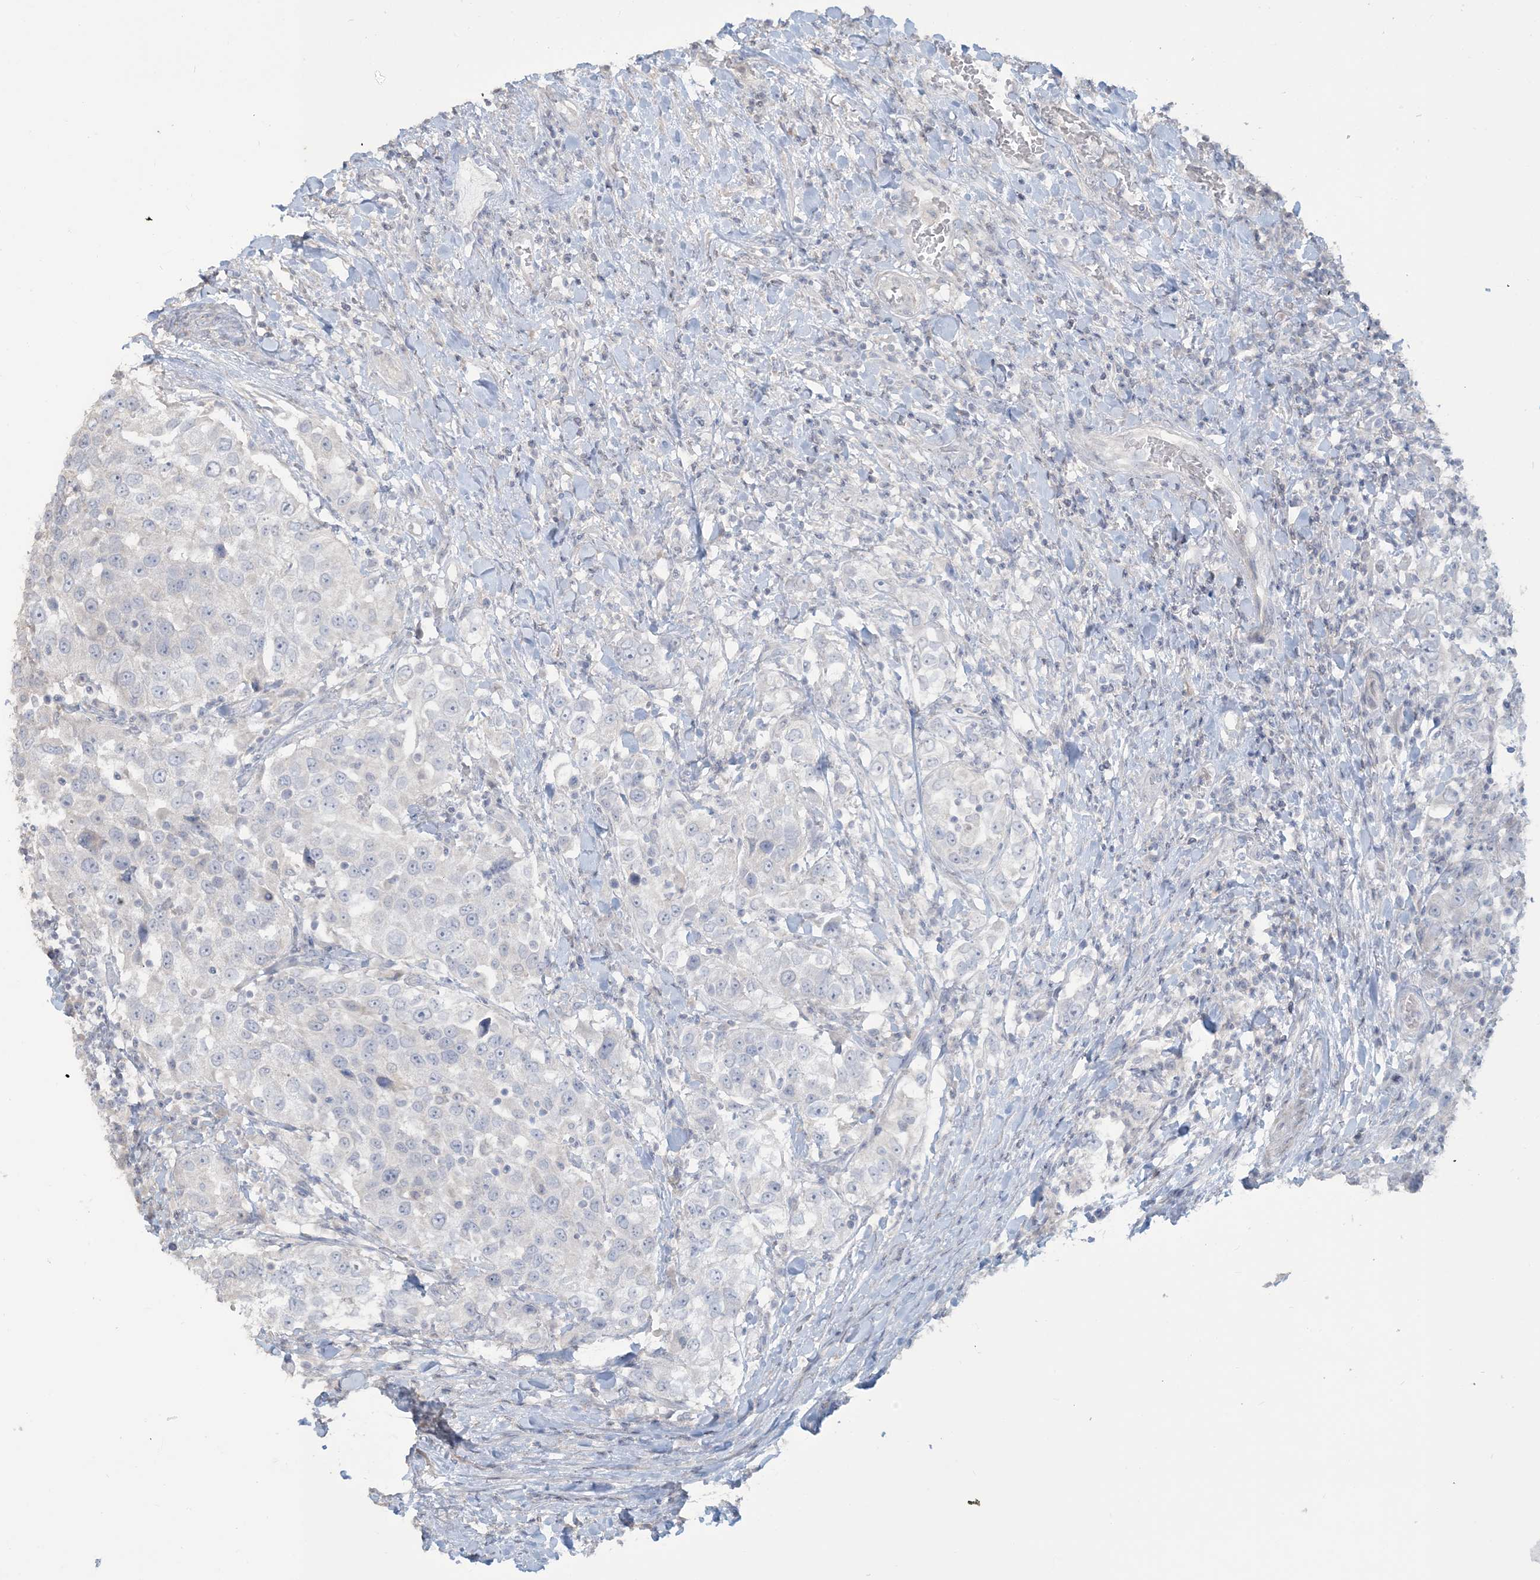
{"staining": {"intensity": "negative", "quantity": "none", "location": "none"}, "tissue": "urothelial cancer", "cell_type": "Tumor cells", "image_type": "cancer", "snomed": [{"axis": "morphology", "description": "Urothelial carcinoma, High grade"}, {"axis": "topography", "description": "Urinary bladder"}], "caption": "This micrograph is of urothelial cancer stained with immunohistochemistry (IHC) to label a protein in brown with the nuclei are counter-stained blue. There is no staining in tumor cells.", "gene": "NPHS2", "patient": {"sex": "female", "age": 80}}